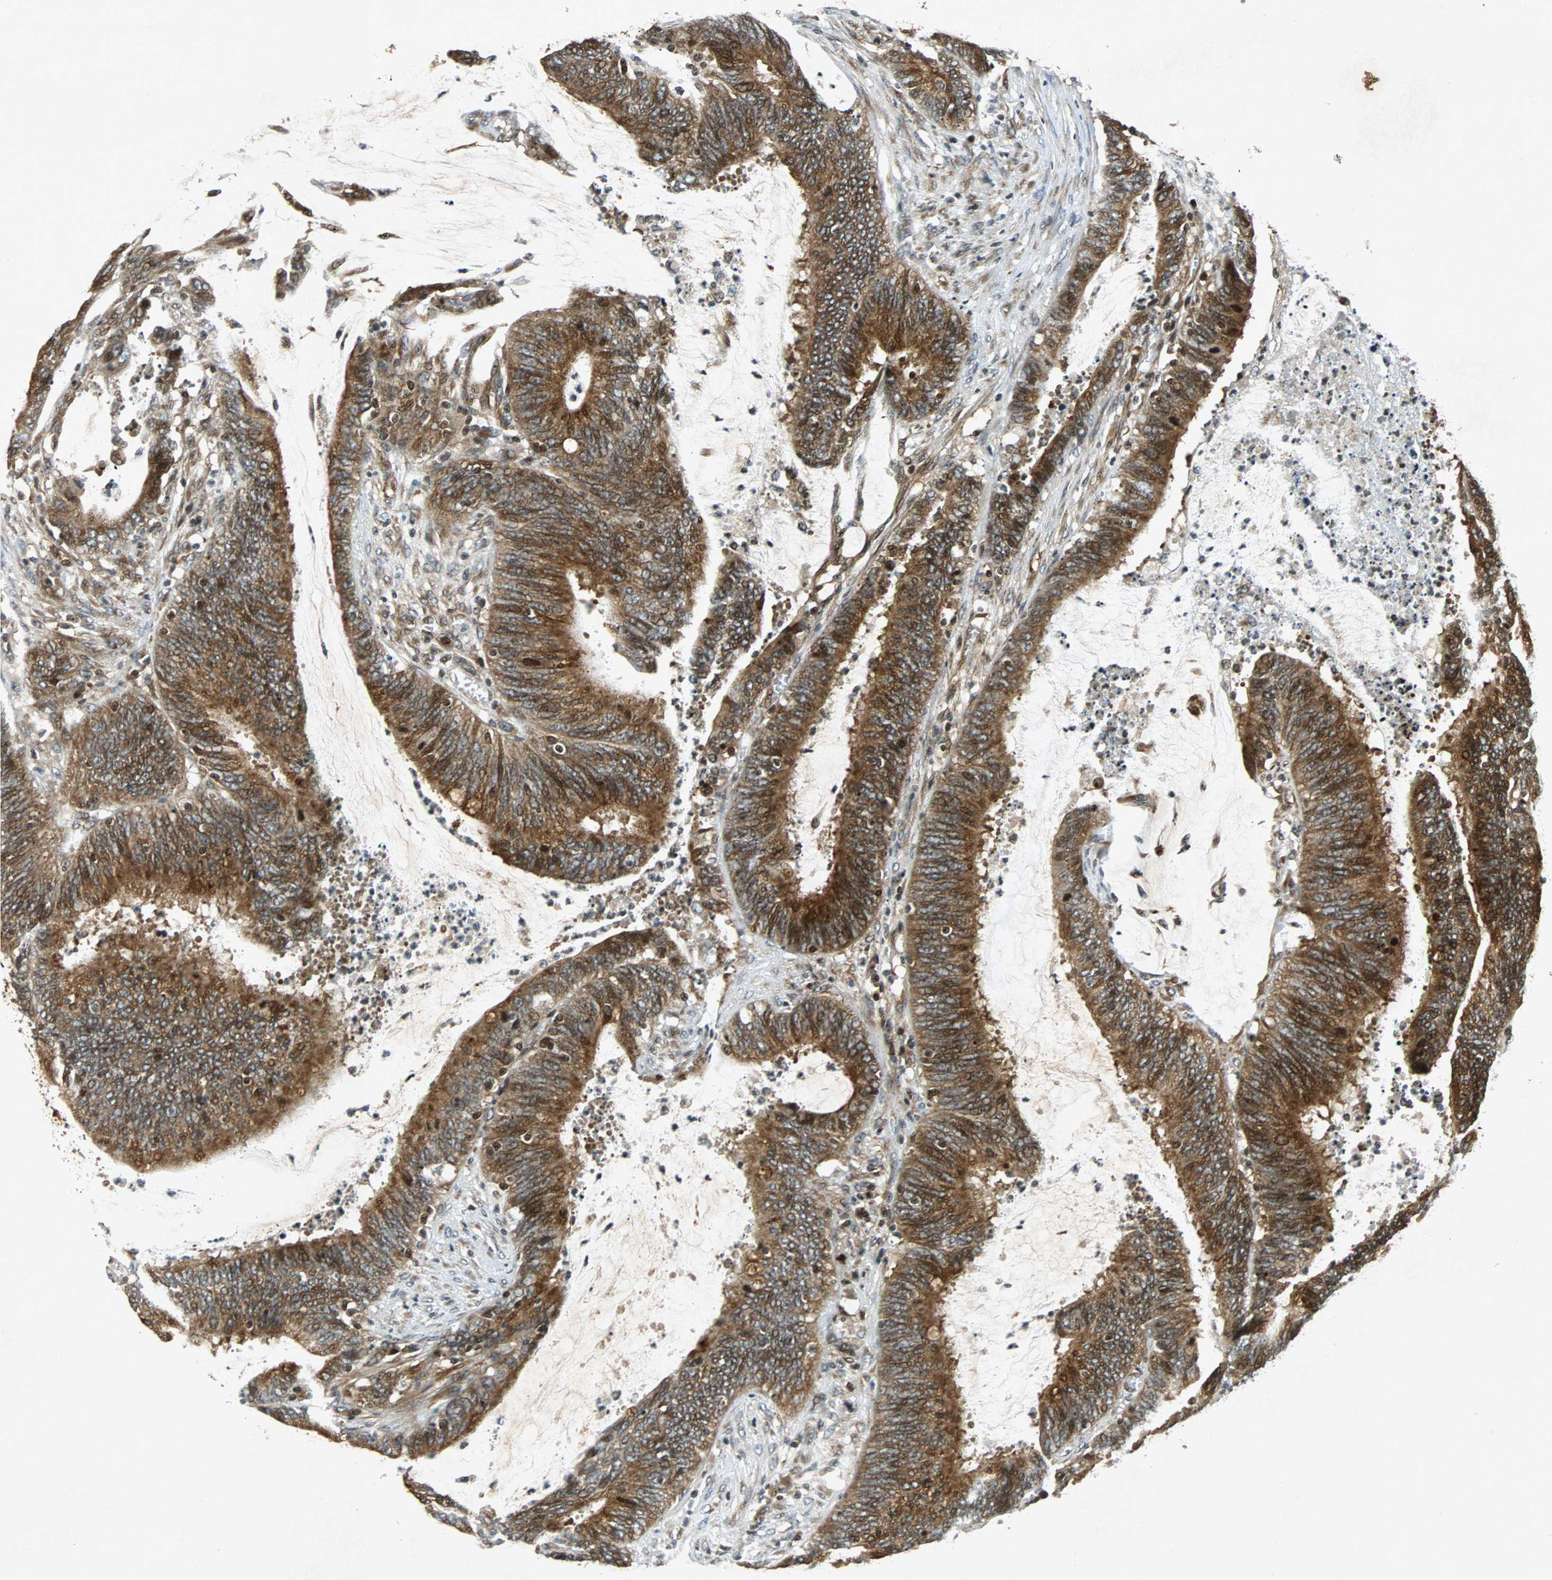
{"staining": {"intensity": "strong", "quantity": ">75%", "location": "cytoplasmic/membranous"}, "tissue": "colorectal cancer", "cell_type": "Tumor cells", "image_type": "cancer", "snomed": [{"axis": "morphology", "description": "Adenocarcinoma, NOS"}, {"axis": "topography", "description": "Rectum"}], "caption": "Approximately >75% of tumor cells in human colorectal cancer reveal strong cytoplasmic/membranous protein positivity as visualized by brown immunohistochemical staining.", "gene": "TUBA4A", "patient": {"sex": "female", "age": 66}}